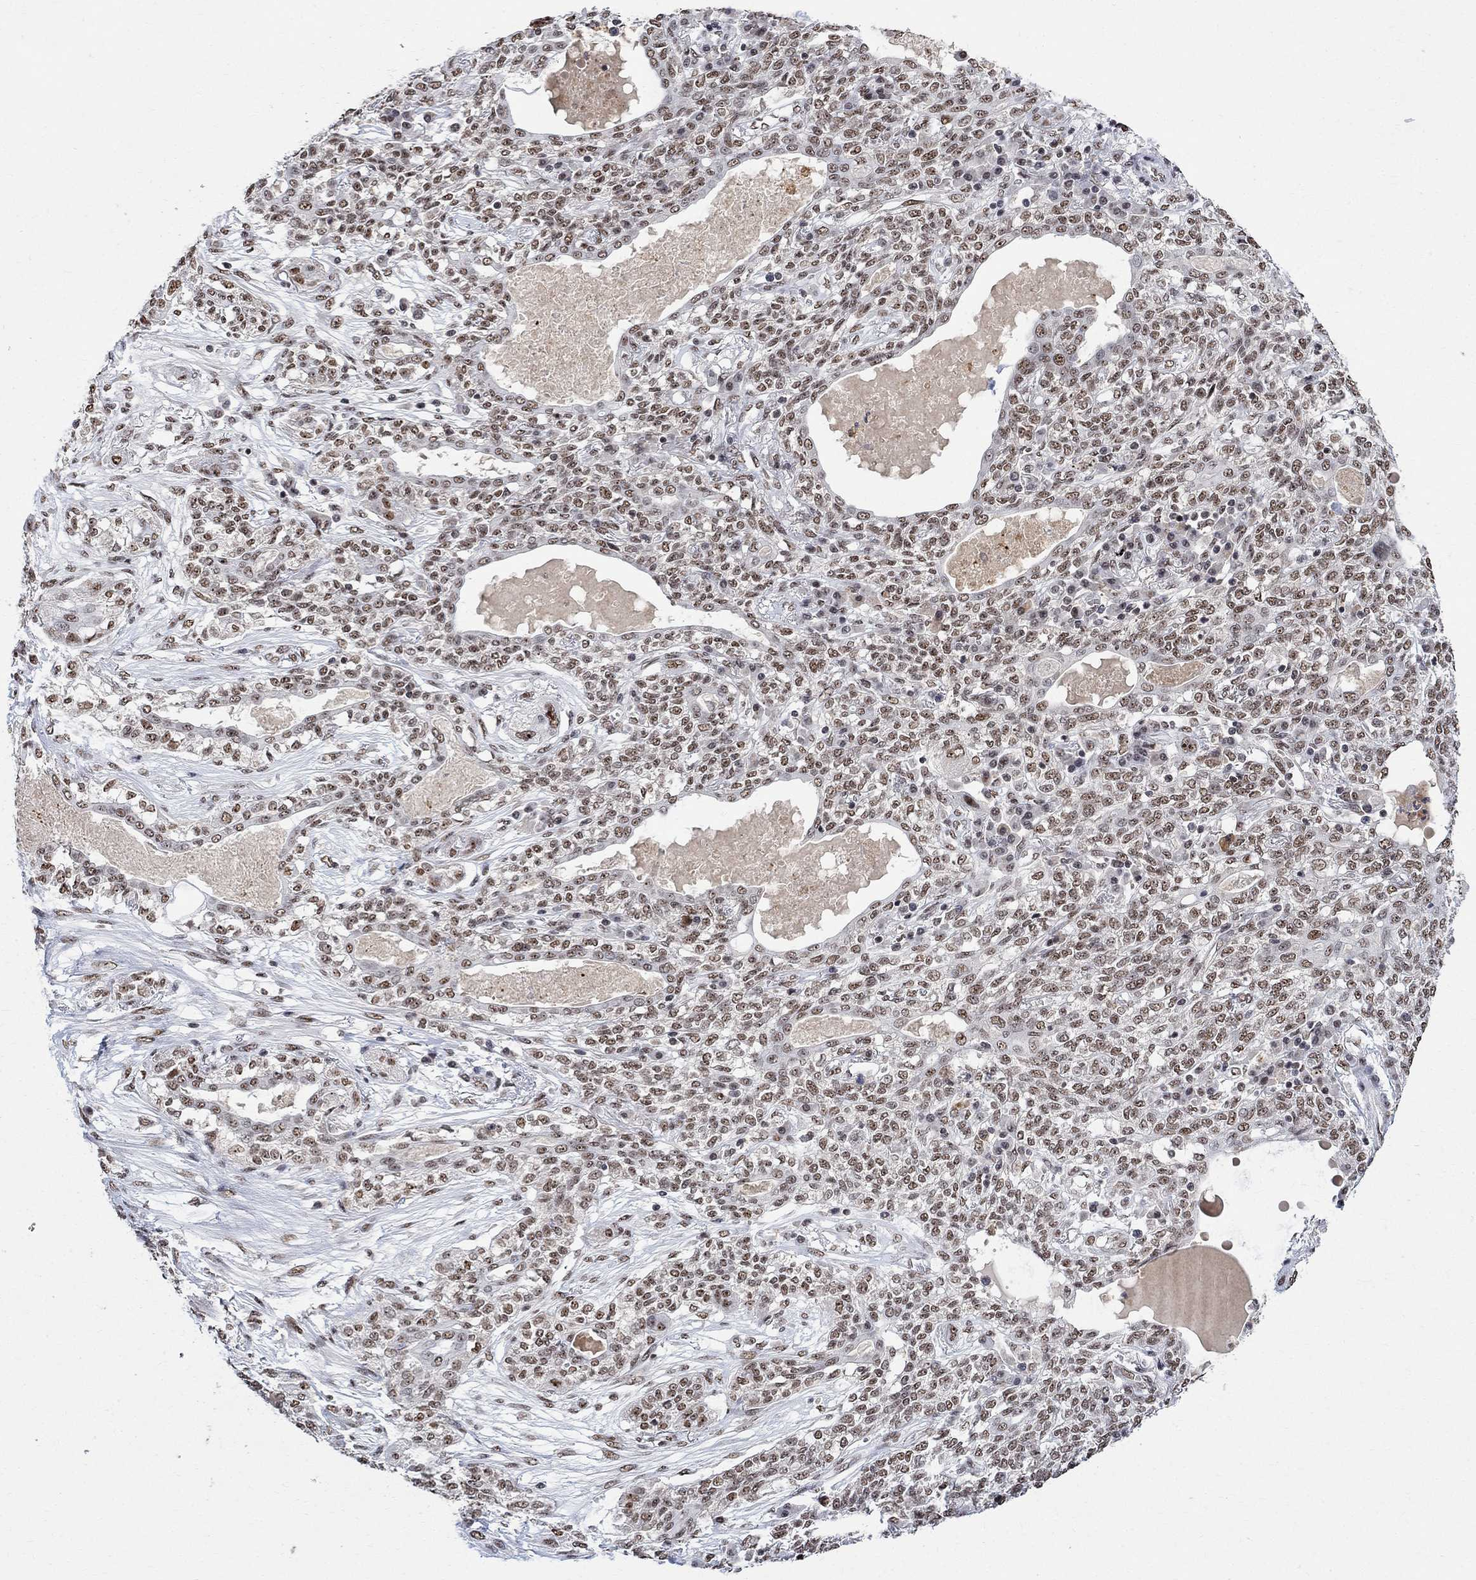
{"staining": {"intensity": "weak", "quantity": ">75%", "location": "nuclear"}, "tissue": "lung cancer", "cell_type": "Tumor cells", "image_type": "cancer", "snomed": [{"axis": "morphology", "description": "Squamous cell carcinoma, NOS"}, {"axis": "topography", "description": "Lung"}], "caption": "A brown stain labels weak nuclear positivity of a protein in human lung cancer (squamous cell carcinoma) tumor cells.", "gene": "E4F1", "patient": {"sex": "female", "age": 70}}